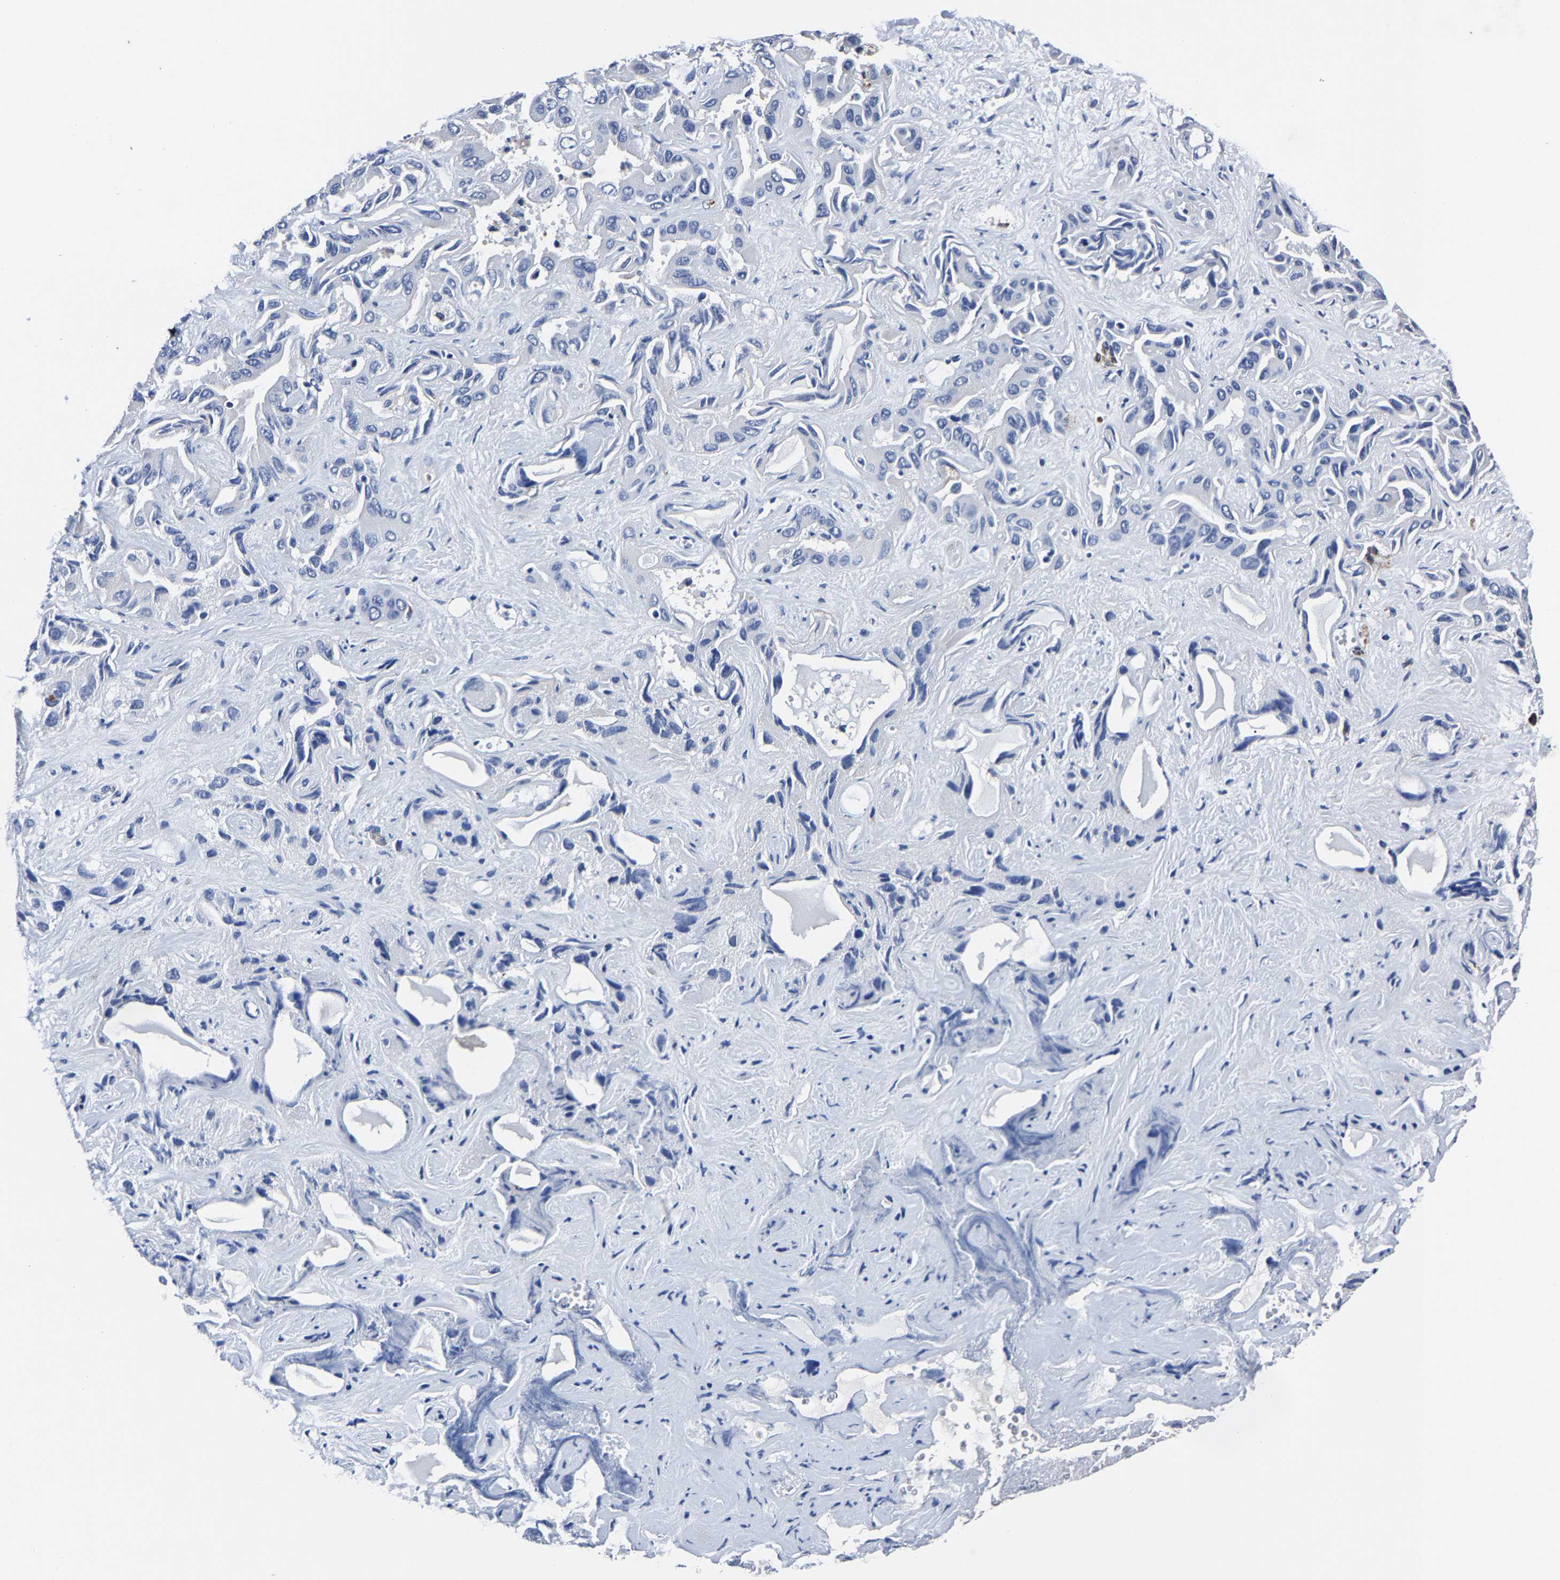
{"staining": {"intensity": "negative", "quantity": "none", "location": "none"}, "tissue": "liver cancer", "cell_type": "Tumor cells", "image_type": "cancer", "snomed": [{"axis": "morphology", "description": "Cholangiocarcinoma"}, {"axis": "topography", "description": "Liver"}], "caption": "Tumor cells are negative for protein expression in human liver cancer. The staining was performed using DAB (3,3'-diaminobenzidine) to visualize the protein expression in brown, while the nuclei were stained in blue with hematoxylin (Magnification: 20x).", "gene": "PSPH", "patient": {"sex": "female", "age": 52}}